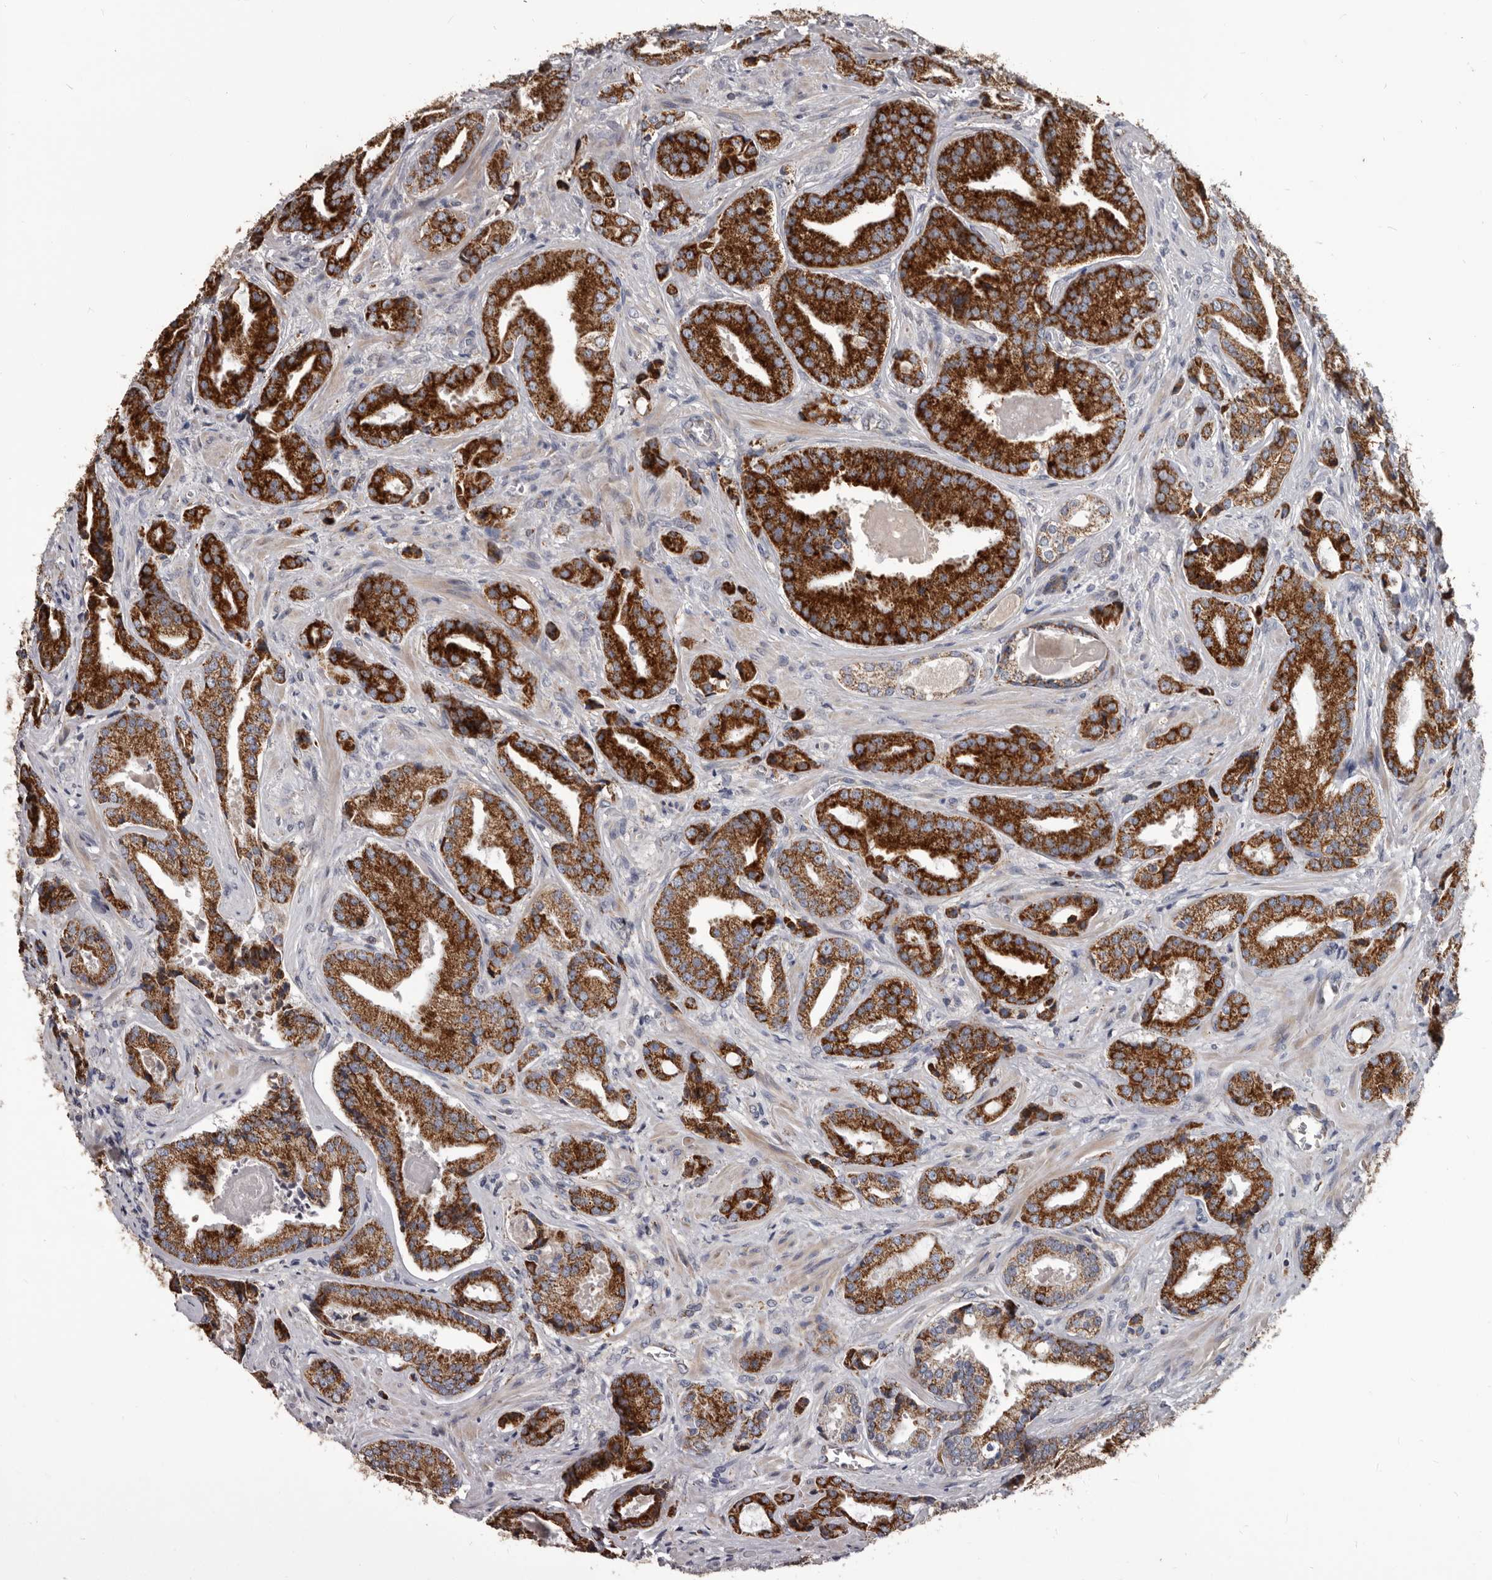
{"staining": {"intensity": "strong", "quantity": ">75%", "location": "cytoplasmic/membranous"}, "tissue": "prostate cancer", "cell_type": "Tumor cells", "image_type": "cancer", "snomed": [{"axis": "morphology", "description": "Adenocarcinoma, High grade"}, {"axis": "topography", "description": "Prostate"}], "caption": "Immunohistochemical staining of prostate cancer (high-grade adenocarcinoma) reveals high levels of strong cytoplasmic/membranous protein expression in about >75% of tumor cells.", "gene": "ALDH5A1", "patient": {"sex": "male", "age": 73}}